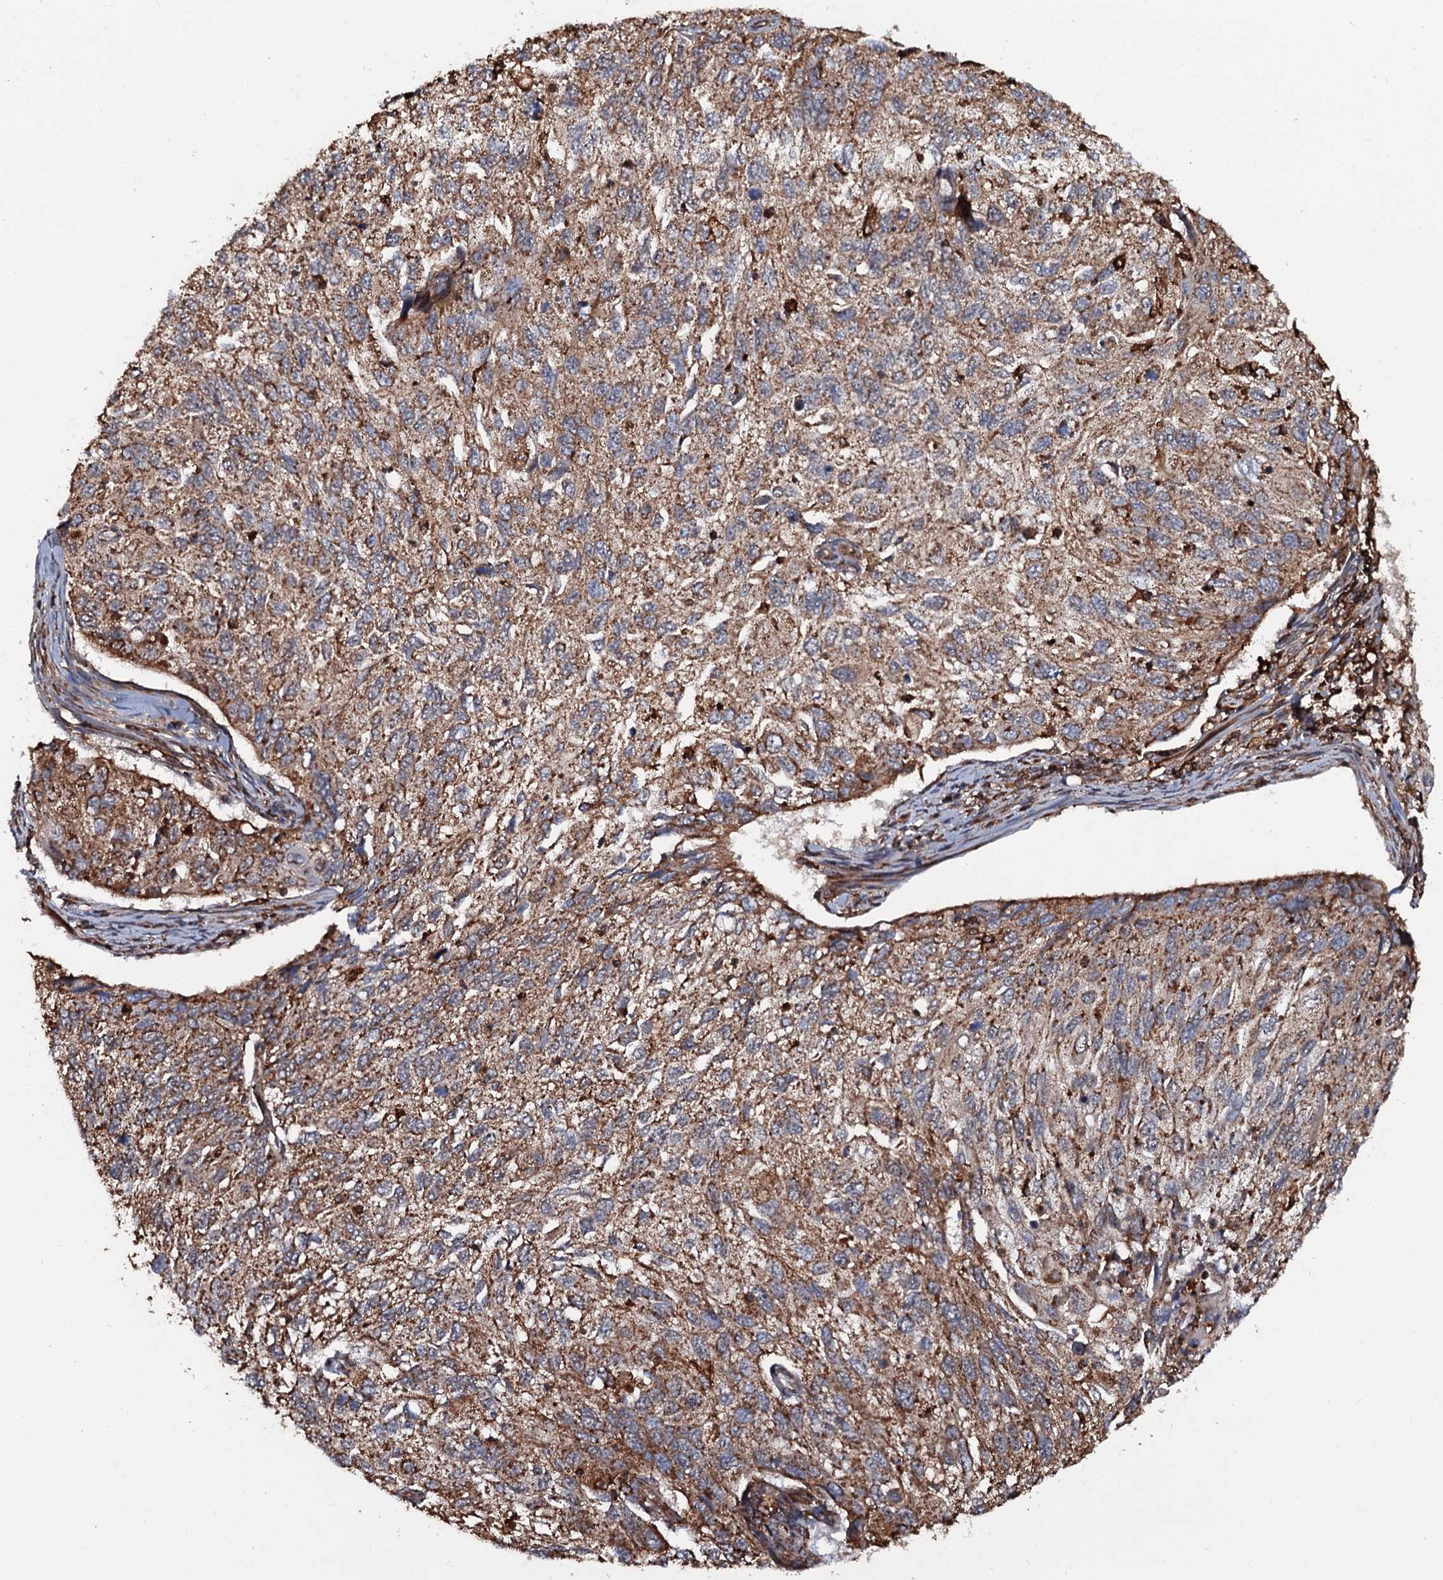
{"staining": {"intensity": "moderate", "quantity": ">75%", "location": "cytoplasmic/membranous"}, "tissue": "cervical cancer", "cell_type": "Tumor cells", "image_type": "cancer", "snomed": [{"axis": "morphology", "description": "Squamous cell carcinoma, NOS"}, {"axis": "topography", "description": "Cervix"}], "caption": "Protein analysis of cervical cancer tissue demonstrates moderate cytoplasmic/membranous positivity in approximately >75% of tumor cells. (IHC, brightfield microscopy, high magnification).", "gene": "VWA8", "patient": {"sex": "female", "age": 70}}